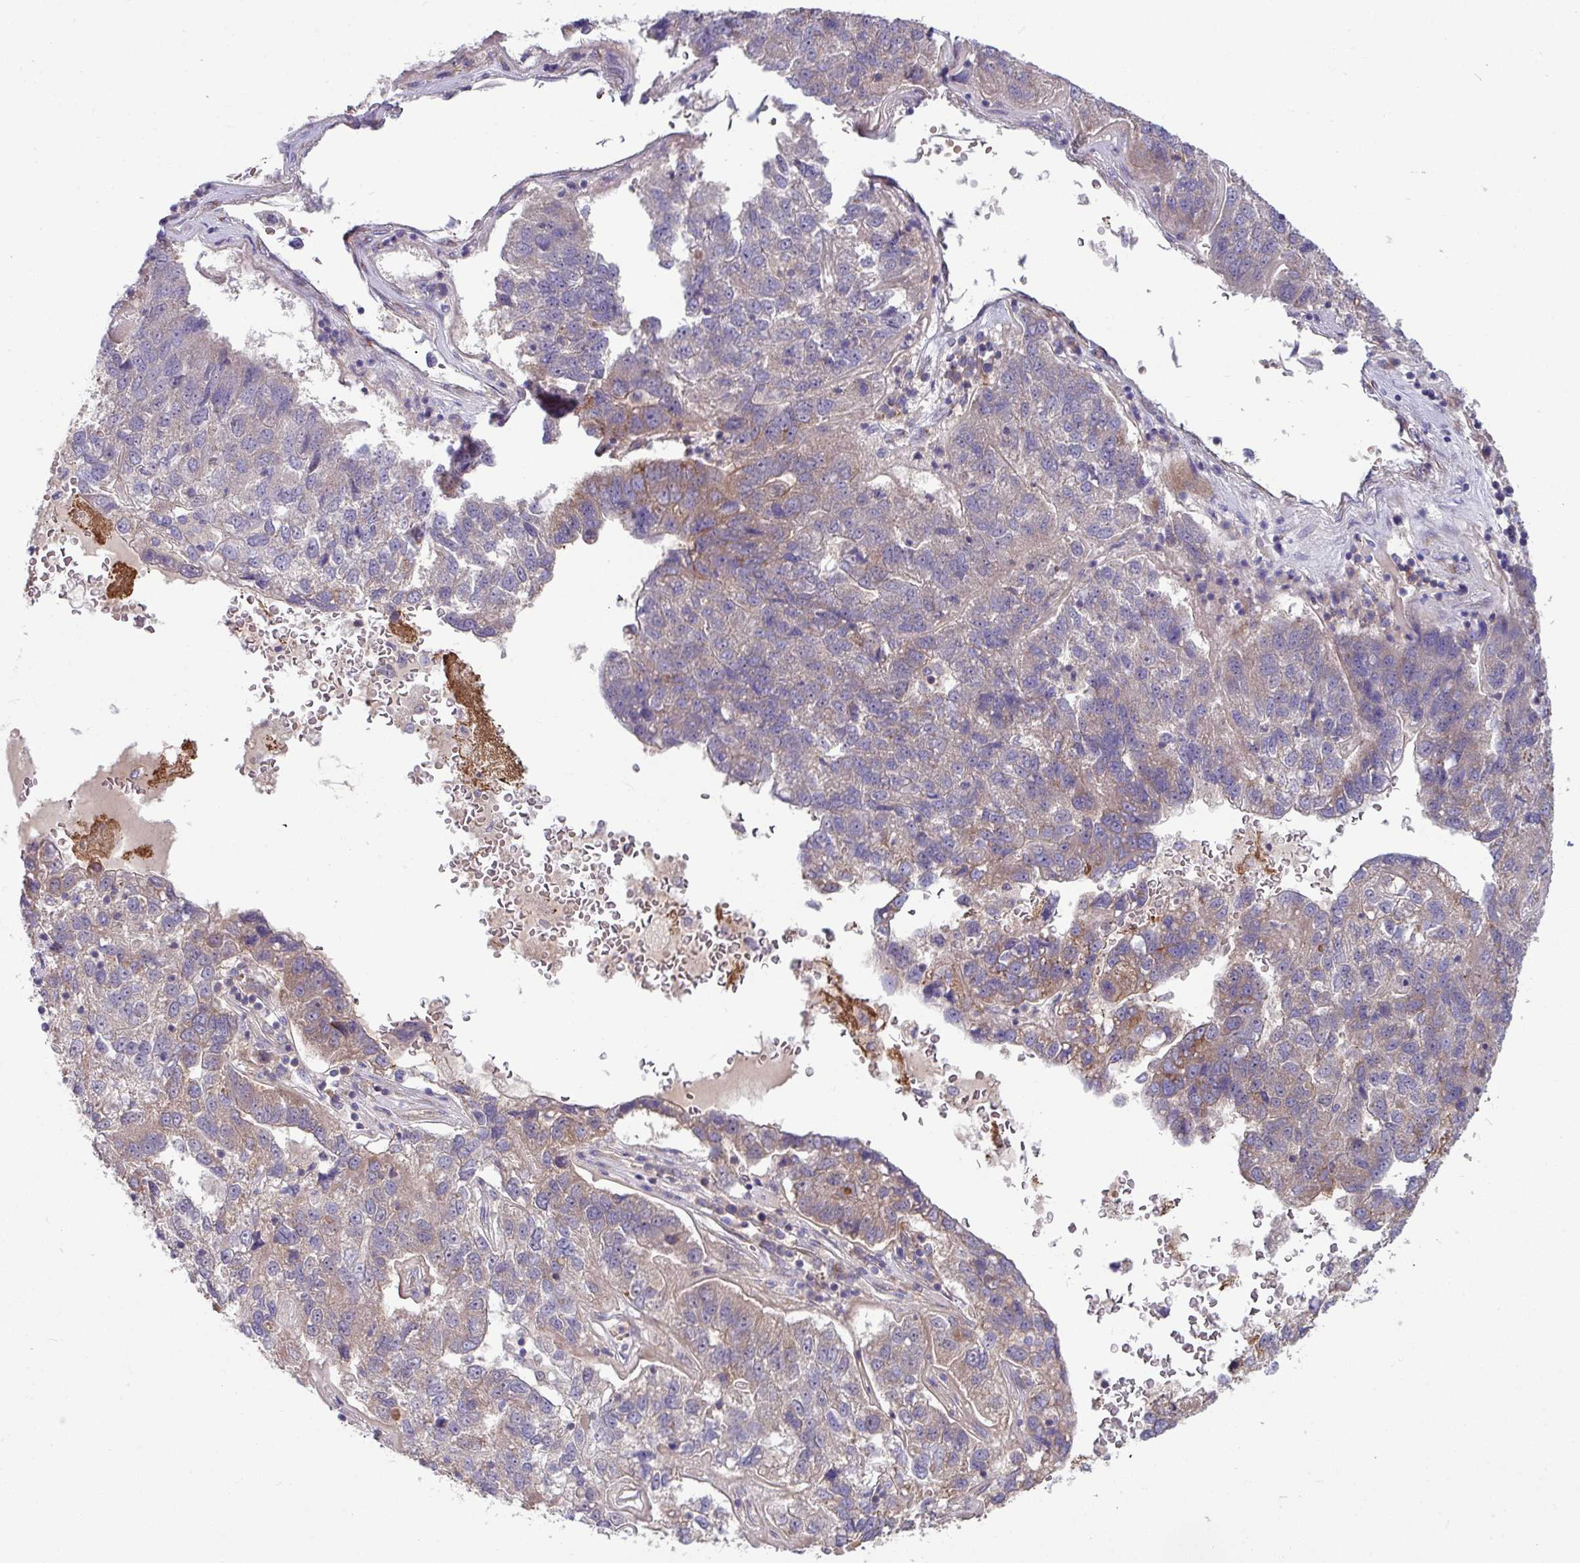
{"staining": {"intensity": "weak", "quantity": "25%-75%", "location": "cytoplasmic/membranous"}, "tissue": "pancreatic cancer", "cell_type": "Tumor cells", "image_type": "cancer", "snomed": [{"axis": "morphology", "description": "Adenocarcinoma, NOS"}, {"axis": "topography", "description": "Pancreas"}], "caption": "Immunohistochemistry micrograph of neoplastic tissue: human pancreatic cancer stained using immunohistochemistry displays low levels of weak protein expression localized specifically in the cytoplasmic/membranous of tumor cells, appearing as a cytoplasmic/membranous brown color.", "gene": "LSM12", "patient": {"sex": "female", "age": 61}}